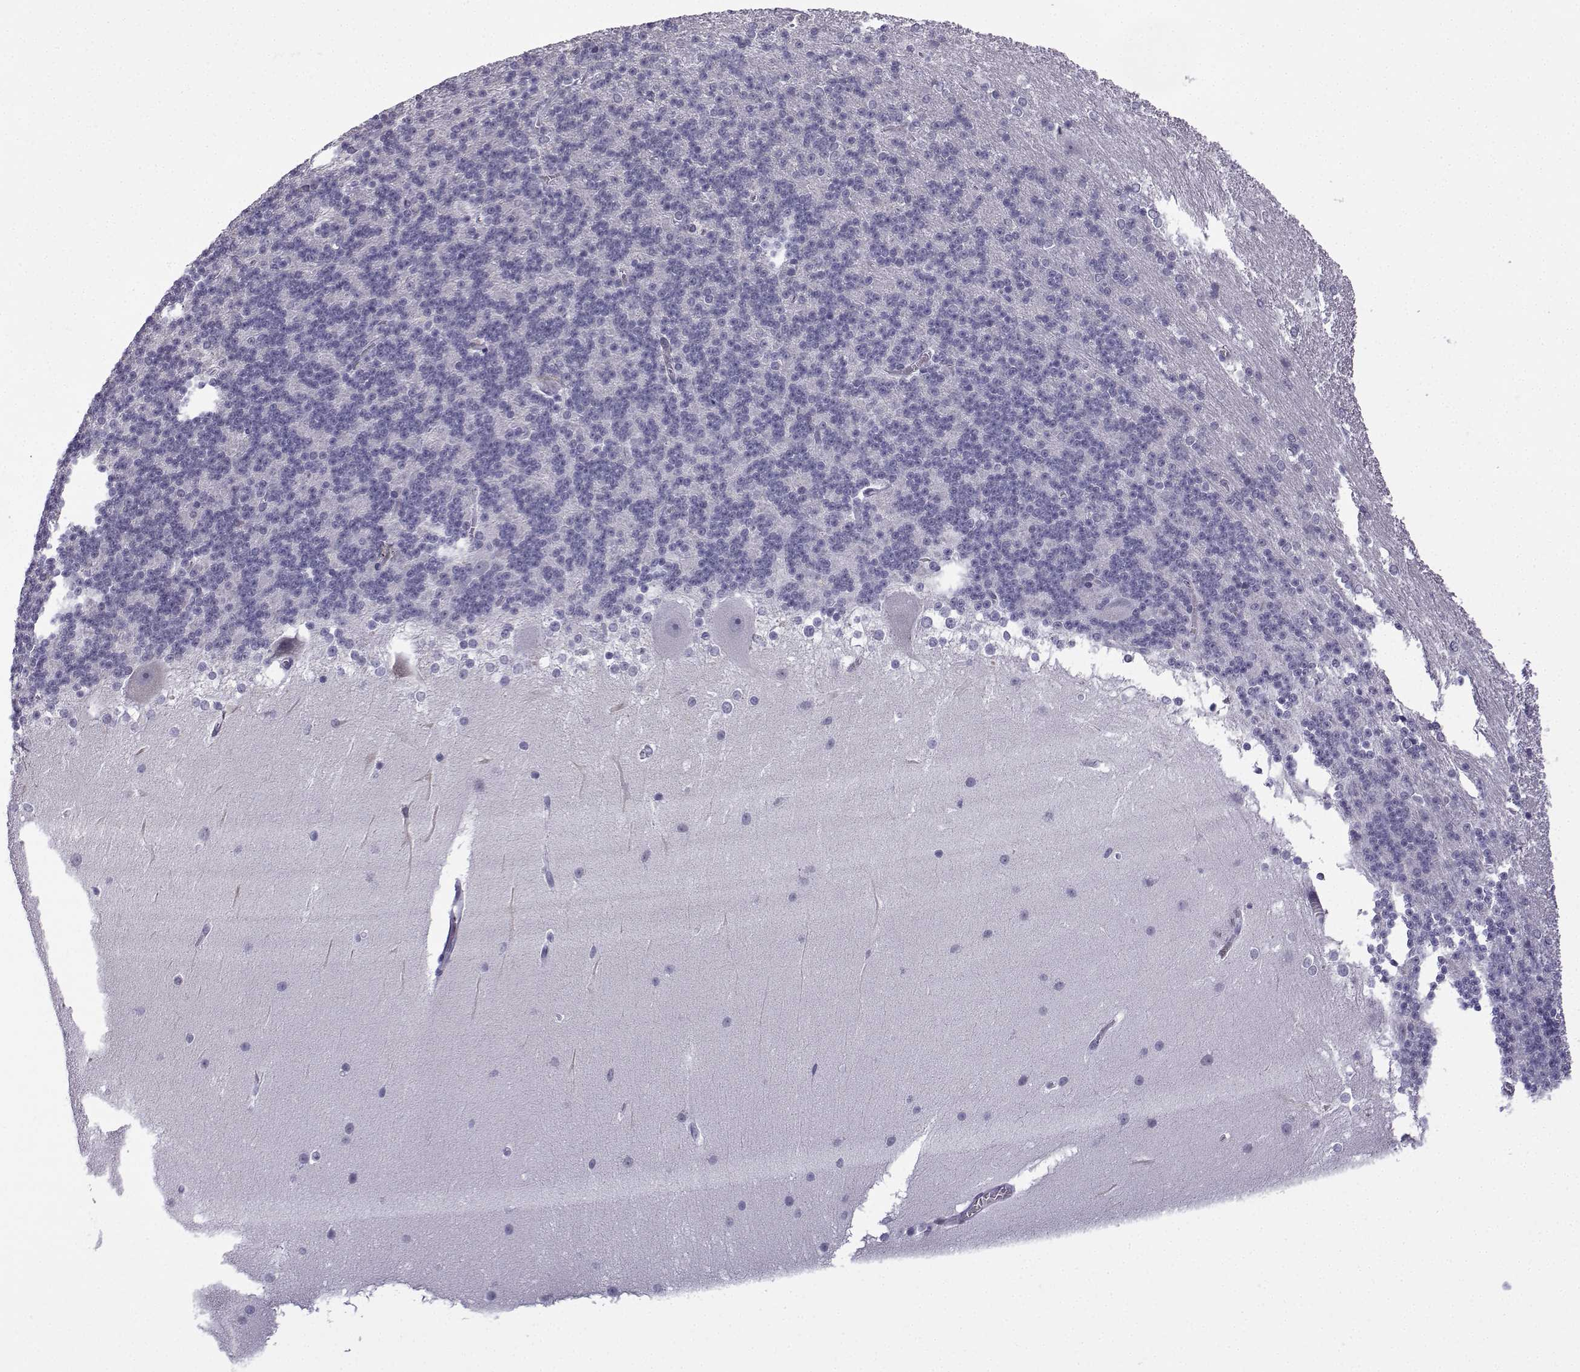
{"staining": {"intensity": "negative", "quantity": "none", "location": "none"}, "tissue": "cerebellum", "cell_type": "Cells in granular layer", "image_type": "normal", "snomed": [{"axis": "morphology", "description": "Normal tissue, NOS"}, {"axis": "topography", "description": "Cerebellum"}], "caption": "IHC micrograph of normal cerebellum stained for a protein (brown), which reveals no expression in cells in granular layer.", "gene": "MRGBP", "patient": {"sex": "female", "age": 19}}